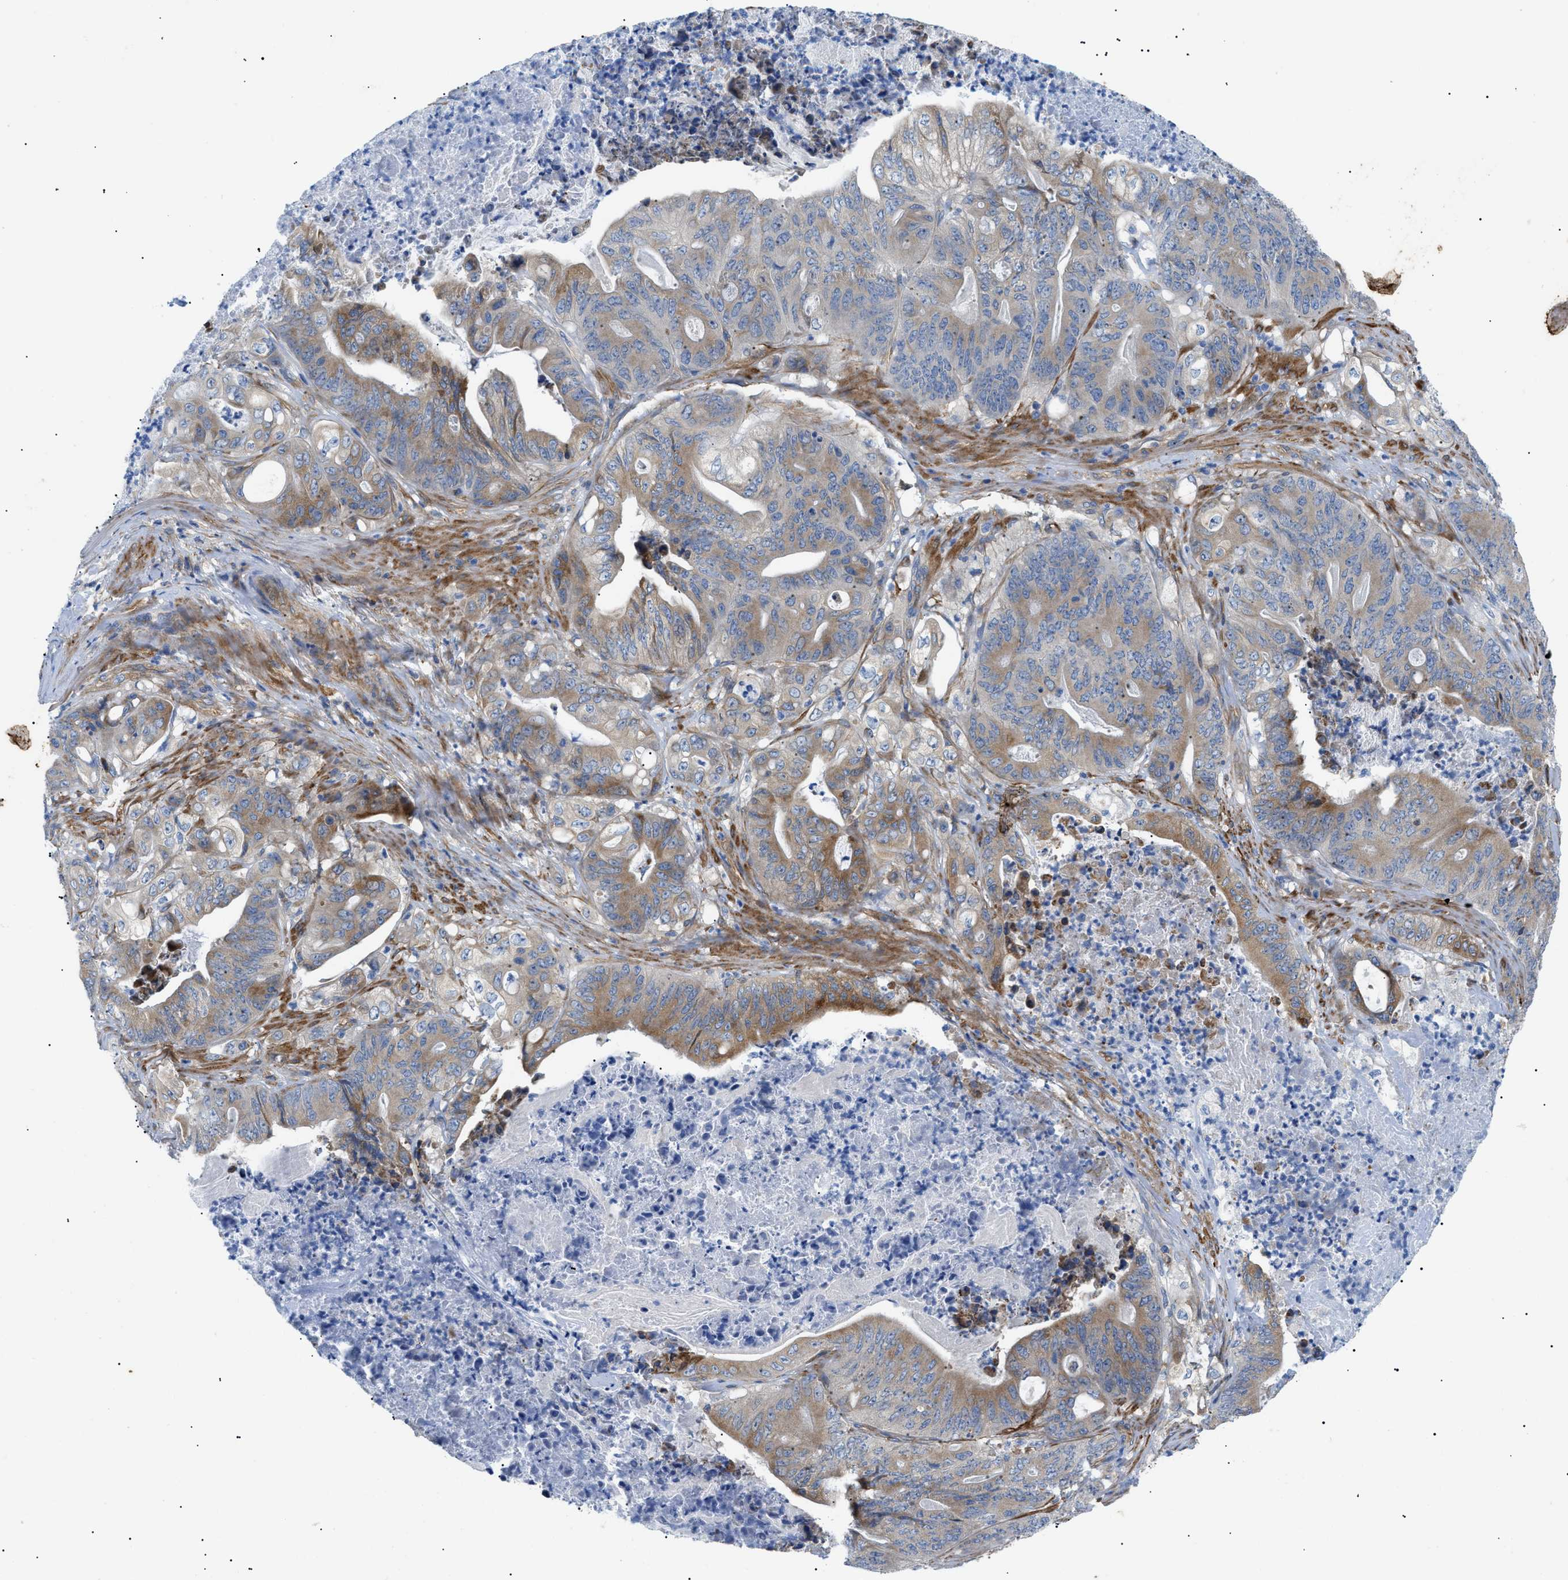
{"staining": {"intensity": "moderate", "quantity": "25%-75%", "location": "cytoplasmic/membranous"}, "tissue": "stomach cancer", "cell_type": "Tumor cells", "image_type": "cancer", "snomed": [{"axis": "morphology", "description": "Adenocarcinoma, NOS"}, {"axis": "topography", "description": "Stomach"}], "caption": "Protein expression analysis of human adenocarcinoma (stomach) reveals moderate cytoplasmic/membranous staining in approximately 25%-75% of tumor cells.", "gene": "HSPB8", "patient": {"sex": "female", "age": 73}}